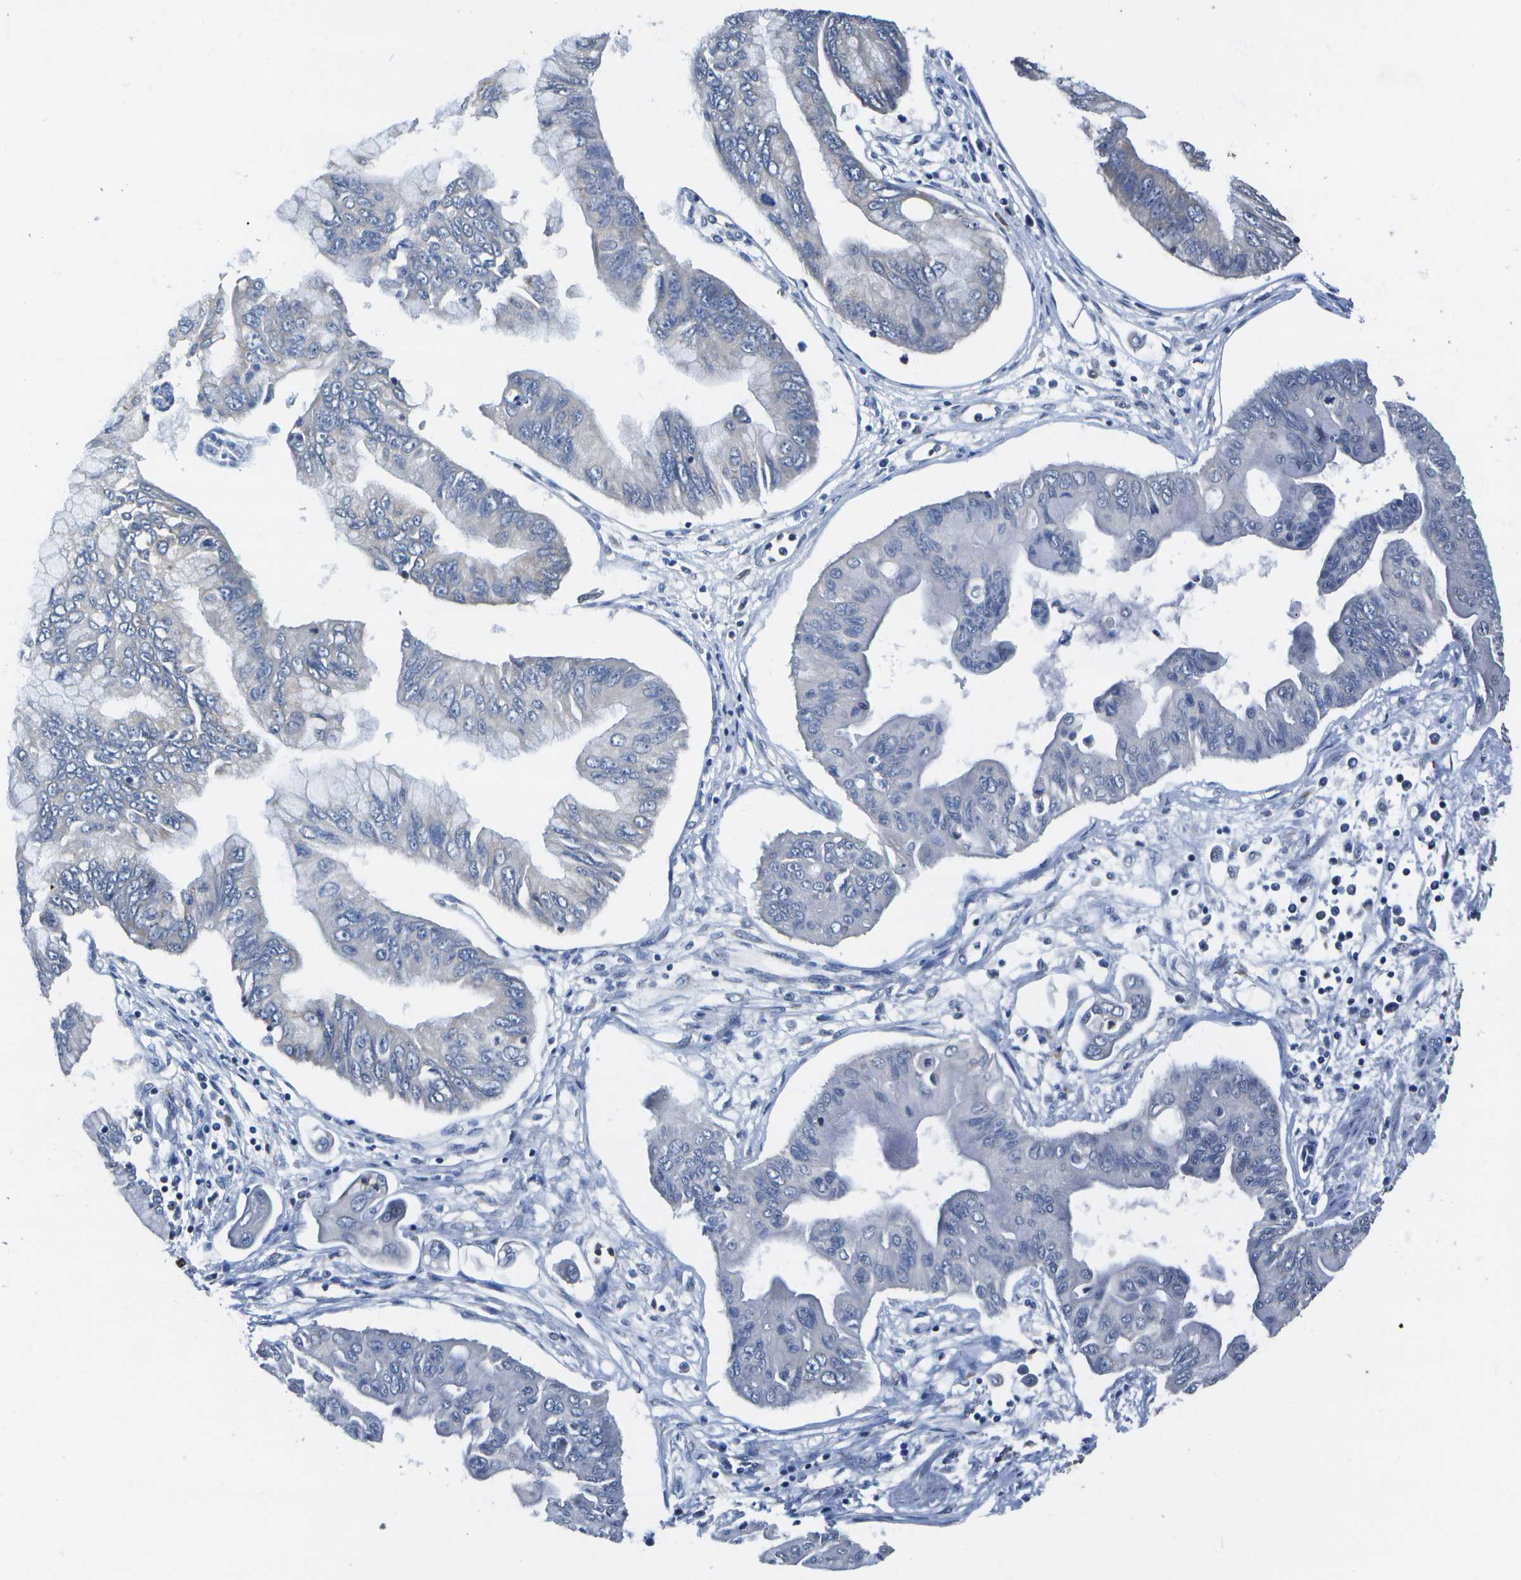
{"staining": {"intensity": "negative", "quantity": "none", "location": "none"}, "tissue": "pancreatic cancer", "cell_type": "Tumor cells", "image_type": "cancer", "snomed": [{"axis": "morphology", "description": "Adenocarcinoma, NOS"}, {"axis": "topography", "description": "Pancreas"}], "caption": "Tumor cells are negative for protein expression in human pancreatic cancer.", "gene": "DSE", "patient": {"sex": "female", "age": 77}}